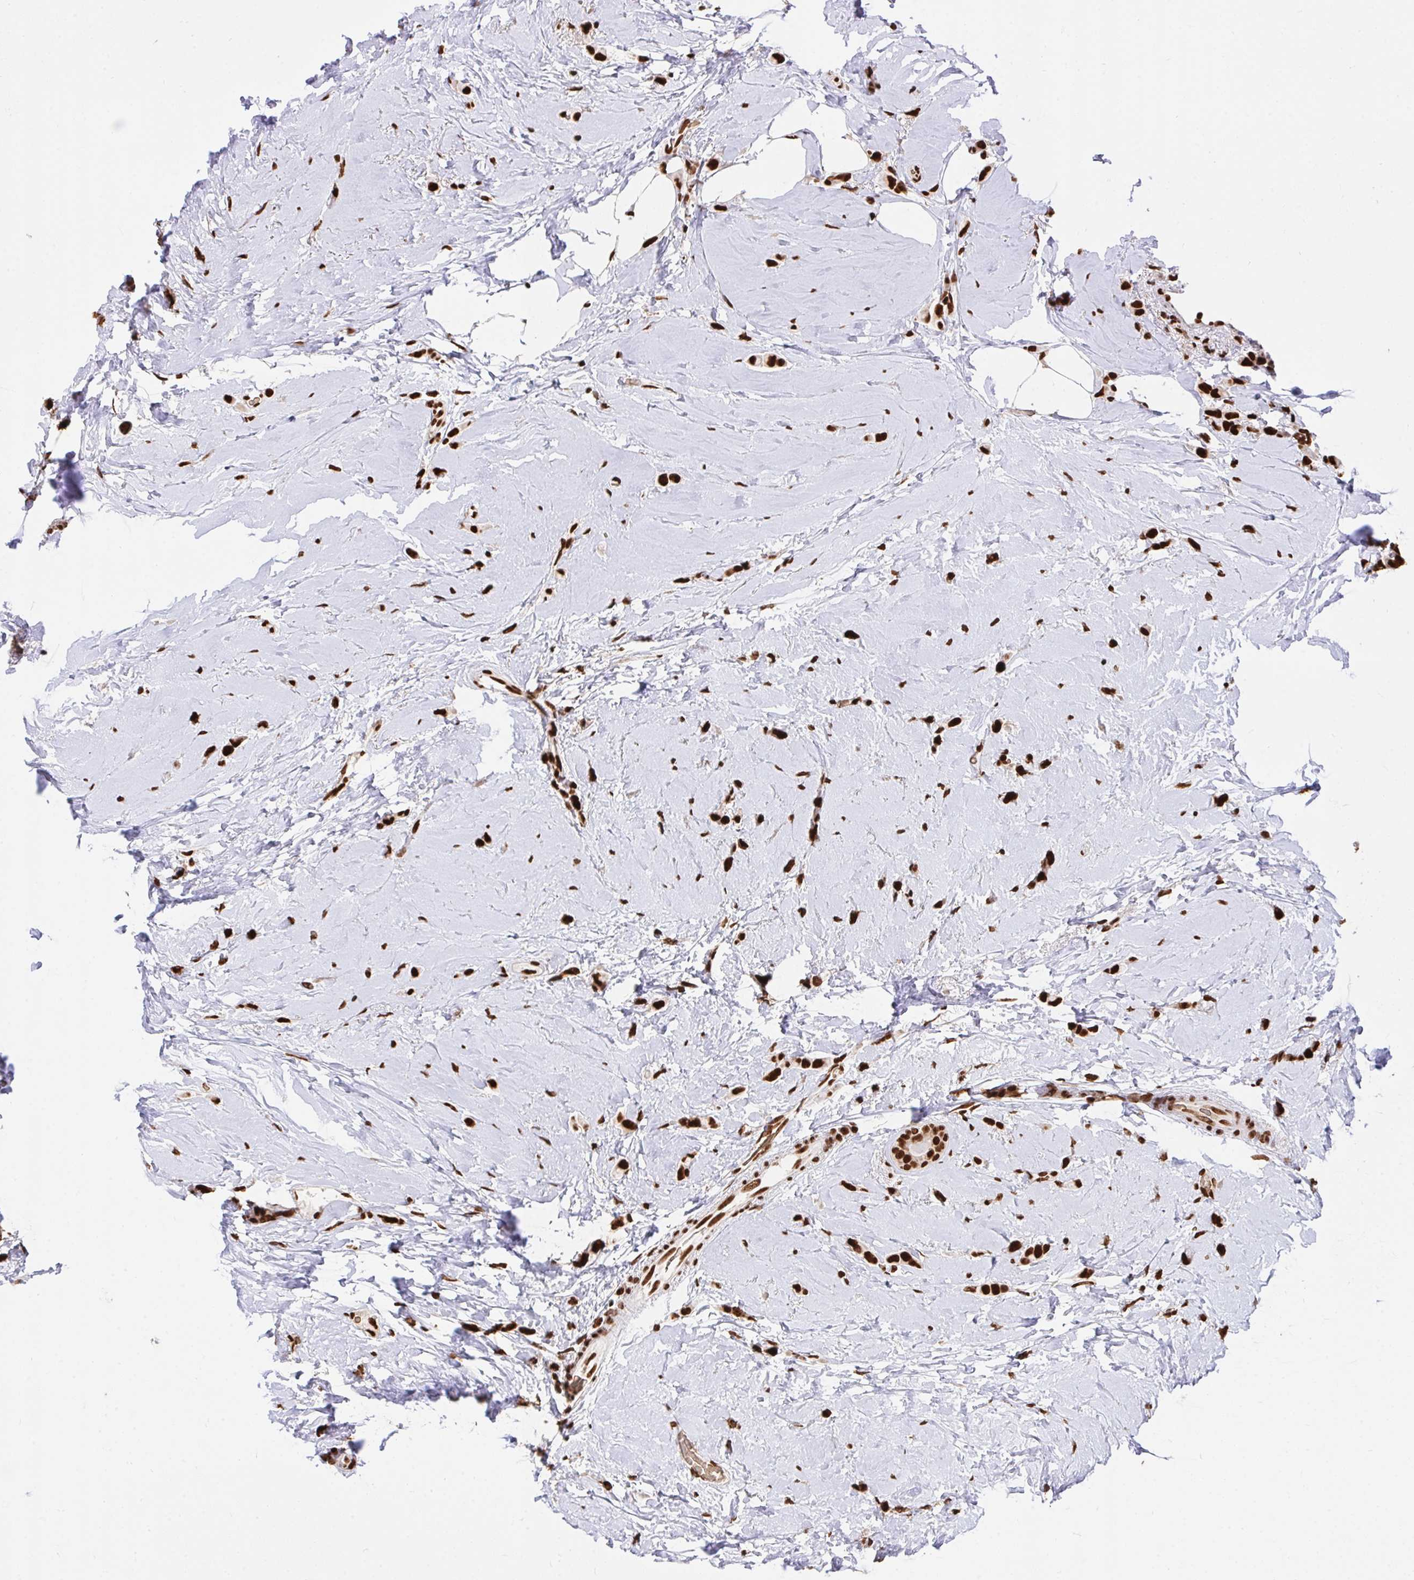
{"staining": {"intensity": "strong", "quantity": ">75%", "location": "nuclear"}, "tissue": "breast cancer", "cell_type": "Tumor cells", "image_type": "cancer", "snomed": [{"axis": "morphology", "description": "Lobular carcinoma"}, {"axis": "topography", "description": "Breast"}], "caption": "Breast cancer stained with a brown dye displays strong nuclear positive staining in about >75% of tumor cells.", "gene": "HNRNPL", "patient": {"sex": "female", "age": 66}}